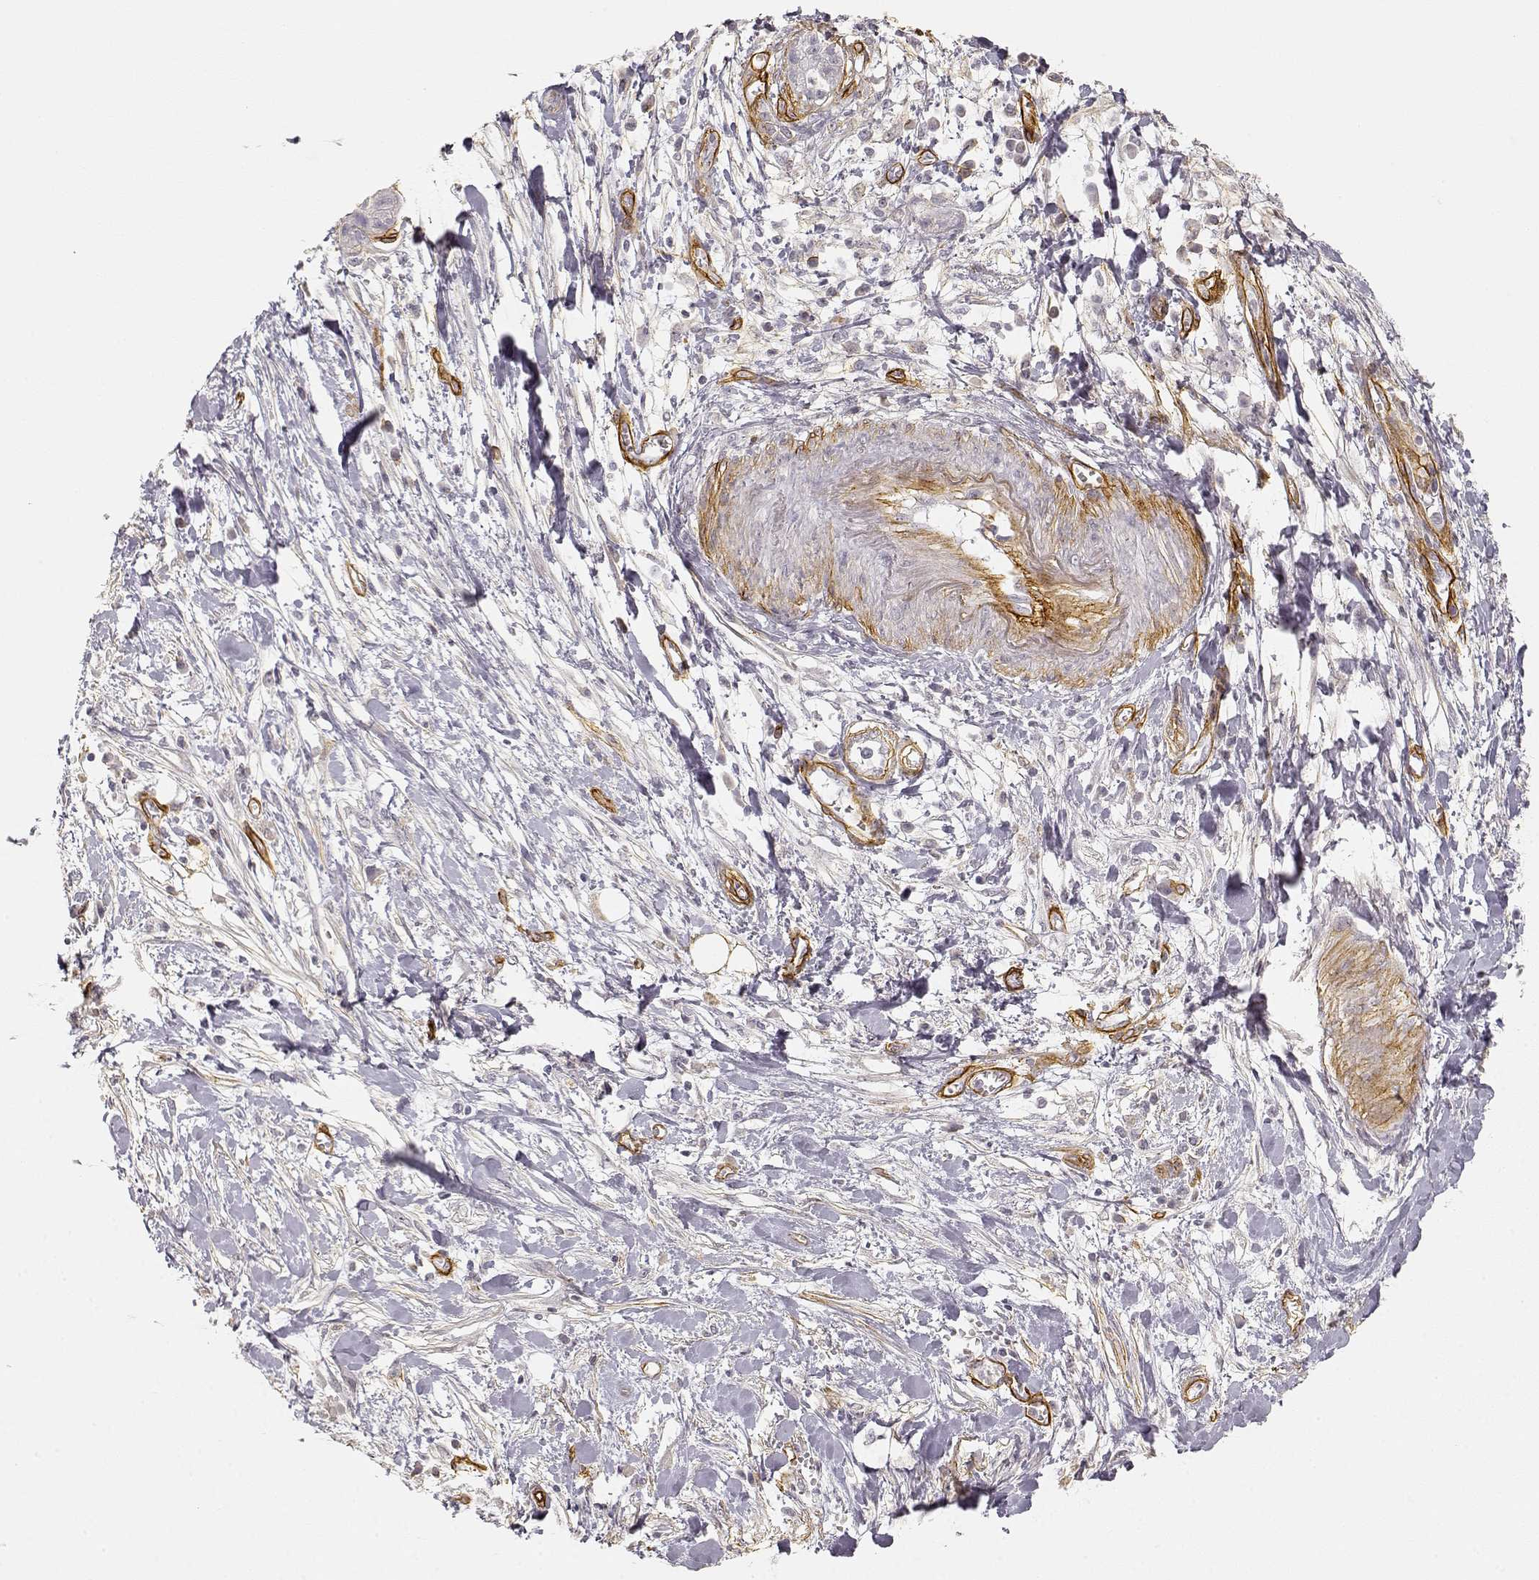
{"staining": {"intensity": "negative", "quantity": "none", "location": "none"}, "tissue": "pancreatic cancer", "cell_type": "Tumor cells", "image_type": "cancer", "snomed": [{"axis": "morphology", "description": "Normal tissue, NOS"}, {"axis": "morphology", "description": "Adenocarcinoma, NOS"}, {"axis": "topography", "description": "Lymph node"}, {"axis": "topography", "description": "Pancreas"}], "caption": "The image demonstrates no staining of tumor cells in pancreatic adenocarcinoma.", "gene": "LAMA4", "patient": {"sex": "female", "age": 58}}